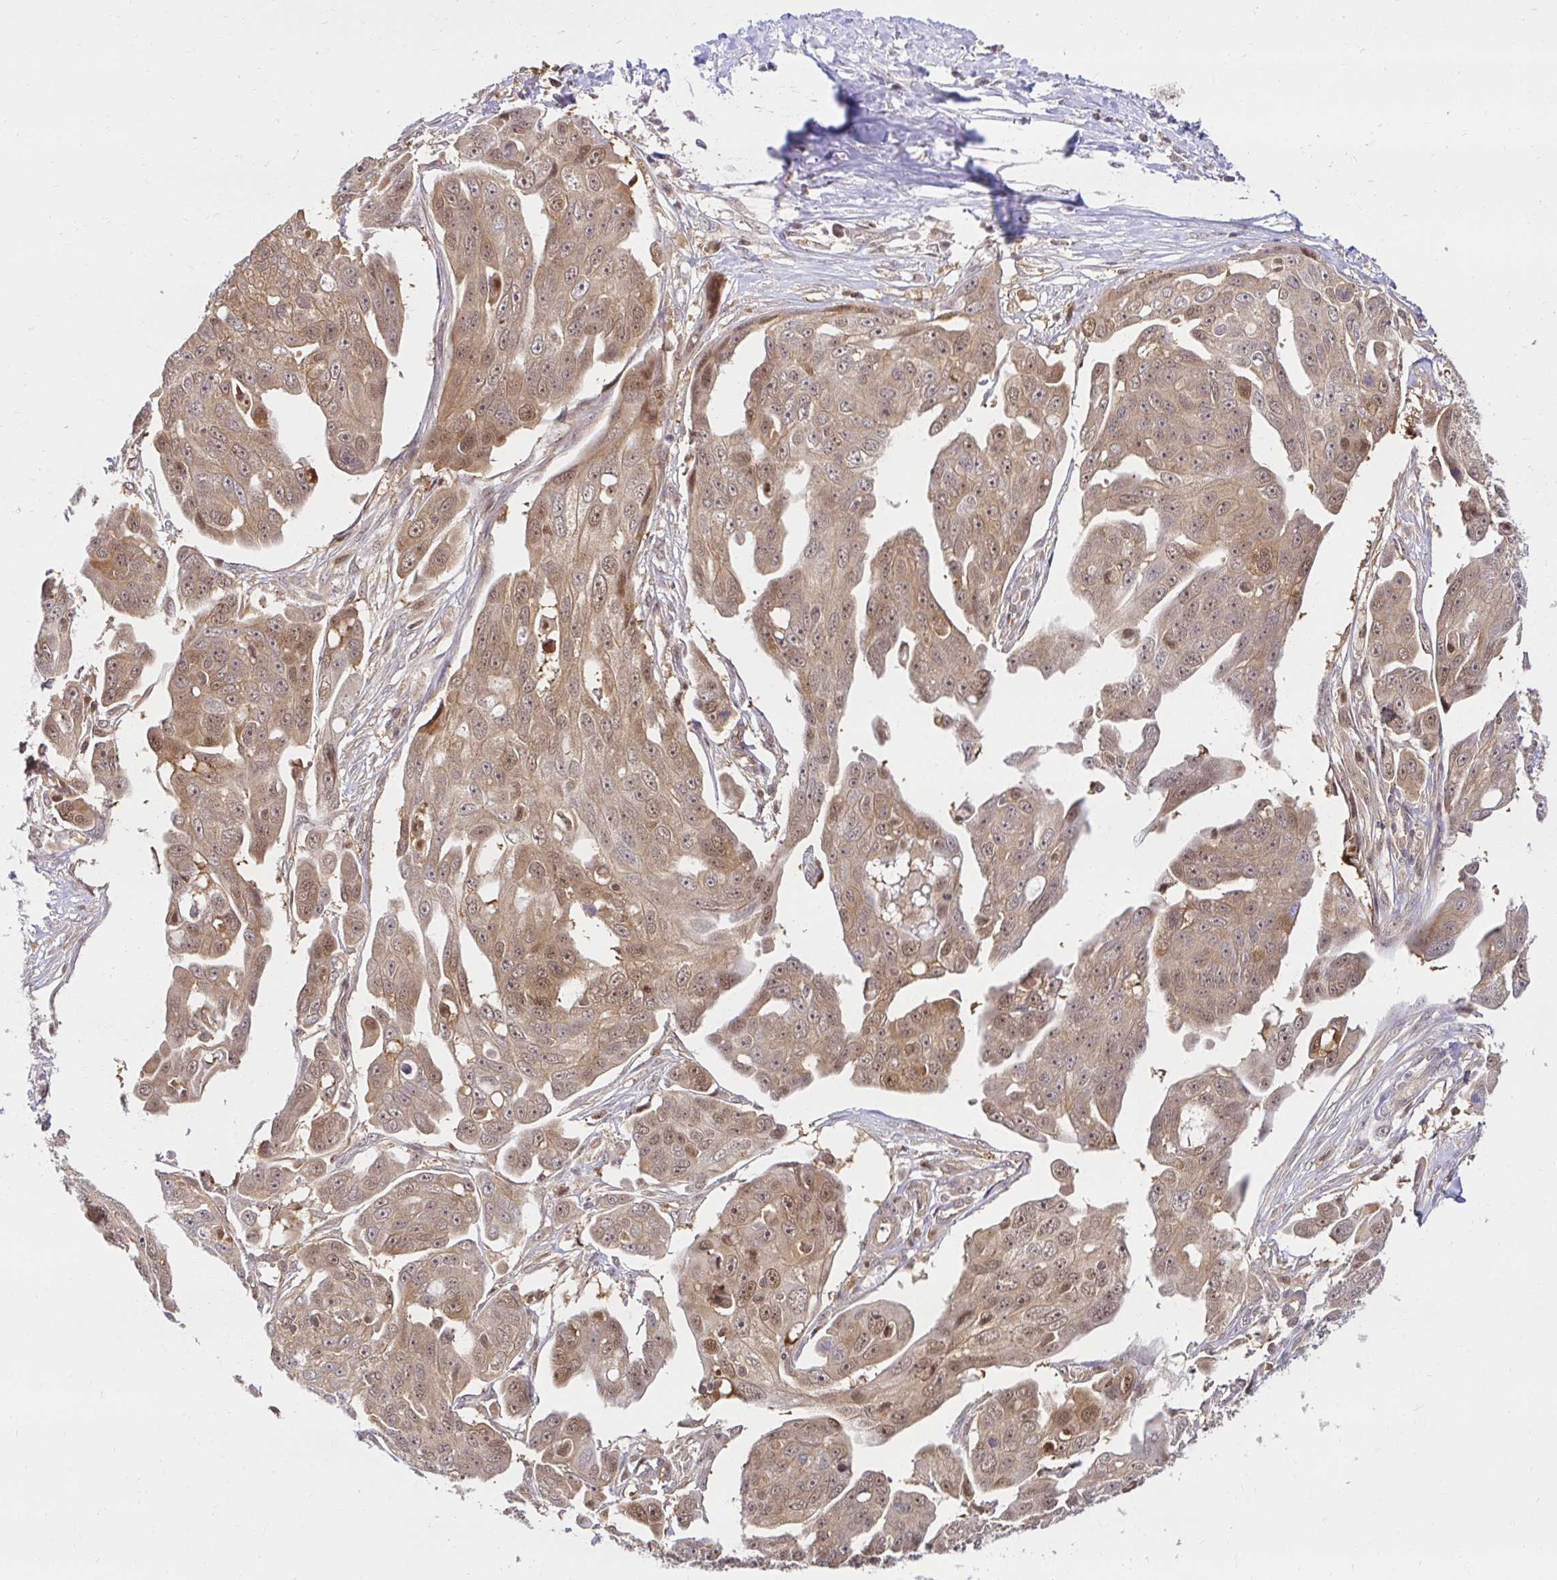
{"staining": {"intensity": "moderate", "quantity": ">75%", "location": "cytoplasmic/membranous,nuclear"}, "tissue": "ovarian cancer", "cell_type": "Tumor cells", "image_type": "cancer", "snomed": [{"axis": "morphology", "description": "Carcinoma, endometroid"}, {"axis": "topography", "description": "Ovary"}], "caption": "Moderate cytoplasmic/membranous and nuclear protein positivity is present in approximately >75% of tumor cells in ovarian endometroid carcinoma.", "gene": "PSMA4", "patient": {"sex": "female", "age": 70}}